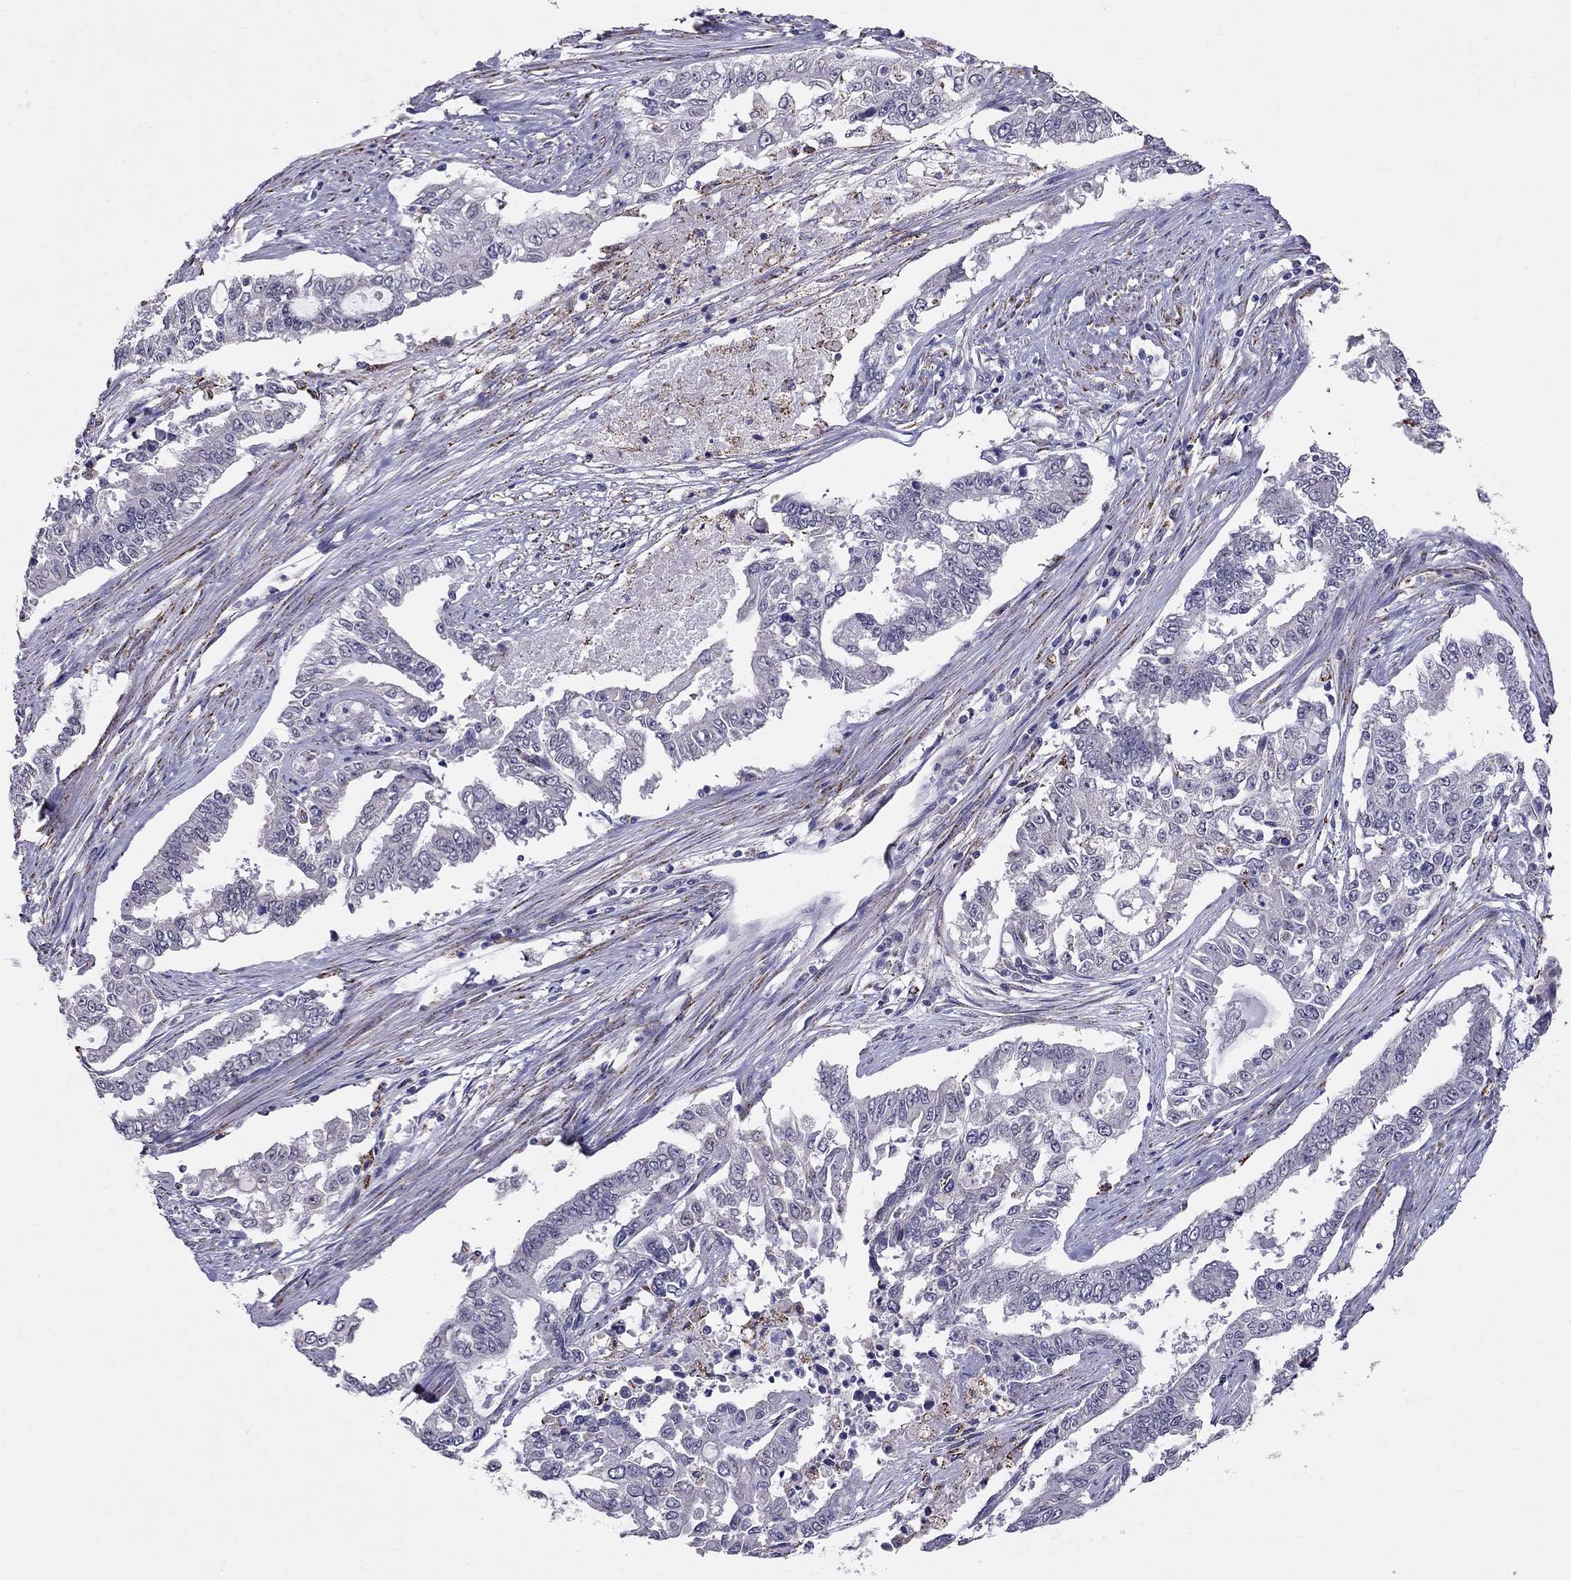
{"staining": {"intensity": "negative", "quantity": "none", "location": "none"}, "tissue": "endometrial cancer", "cell_type": "Tumor cells", "image_type": "cancer", "snomed": [{"axis": "morphology", "description": "Adenocarcinoma, NOS"}, {"axis": "topography", "description": "Uterus"}], "caption": "Immunohistochemistry of endometrial cancer (adenocarcinoma) demonstrates no expression in tumor cells.", "gene": "MYO3B", "patient": {"sex": "female", "age": 59}}